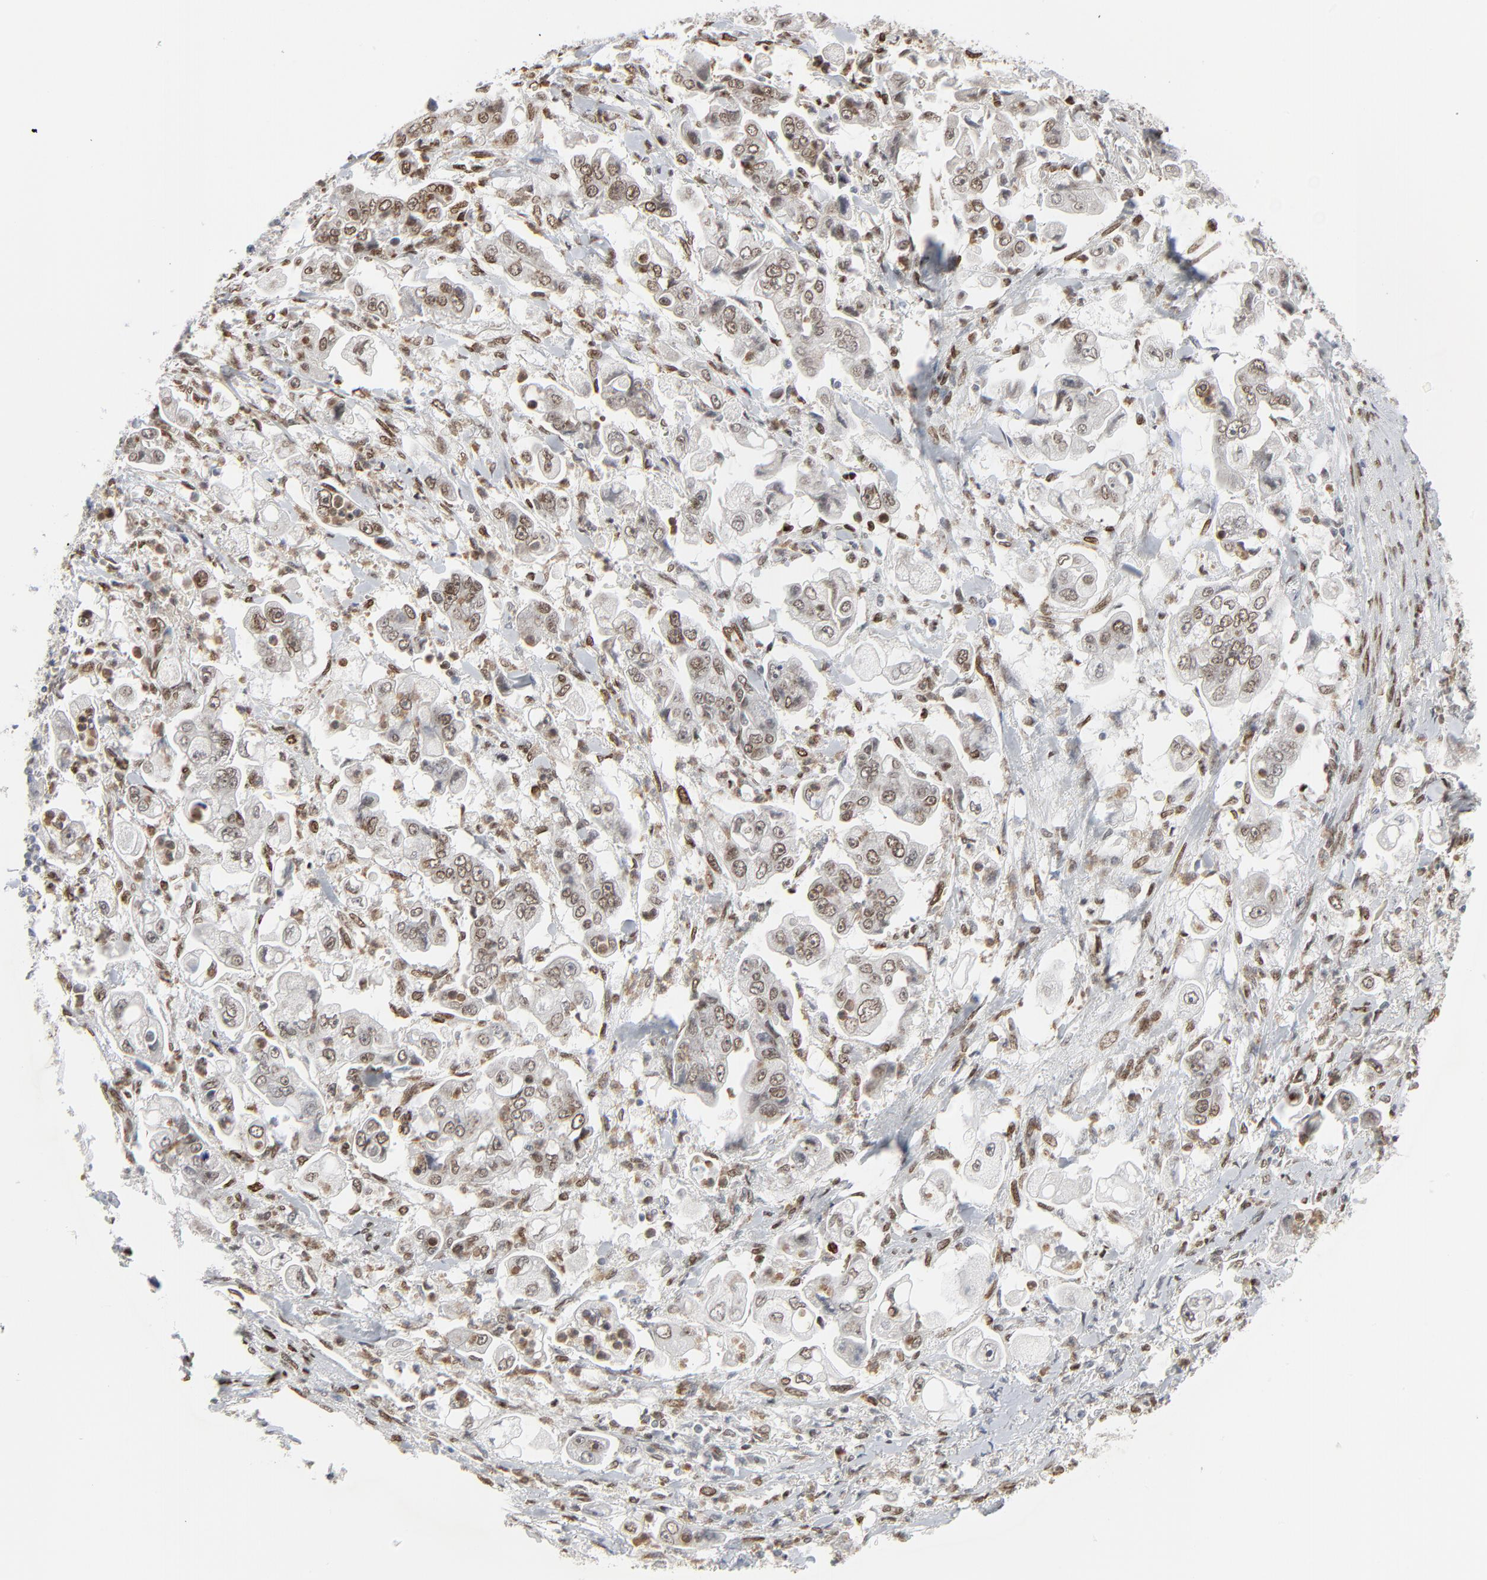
{"staining": {"intensity": "moderate", "quantity": ">75%", "location": "nuclear"}, "tissue": "stomach cancer", "cell_type": "Tumor cells", "image_type": "cancer", "snomed": [{"axis": "morphology", "description": "Adenocarcinoma, NOS"}, {"axis": "topography", "description": "Stomach"}], "caption": "Stomach cancer (adenocarcinoma) was stained to show a protein in brown. There is medium levels of moderate nuclear expression in about >75% of tumor cells.", "gene": "CUX1", "patient": {"sex": "male", "age": 62}}